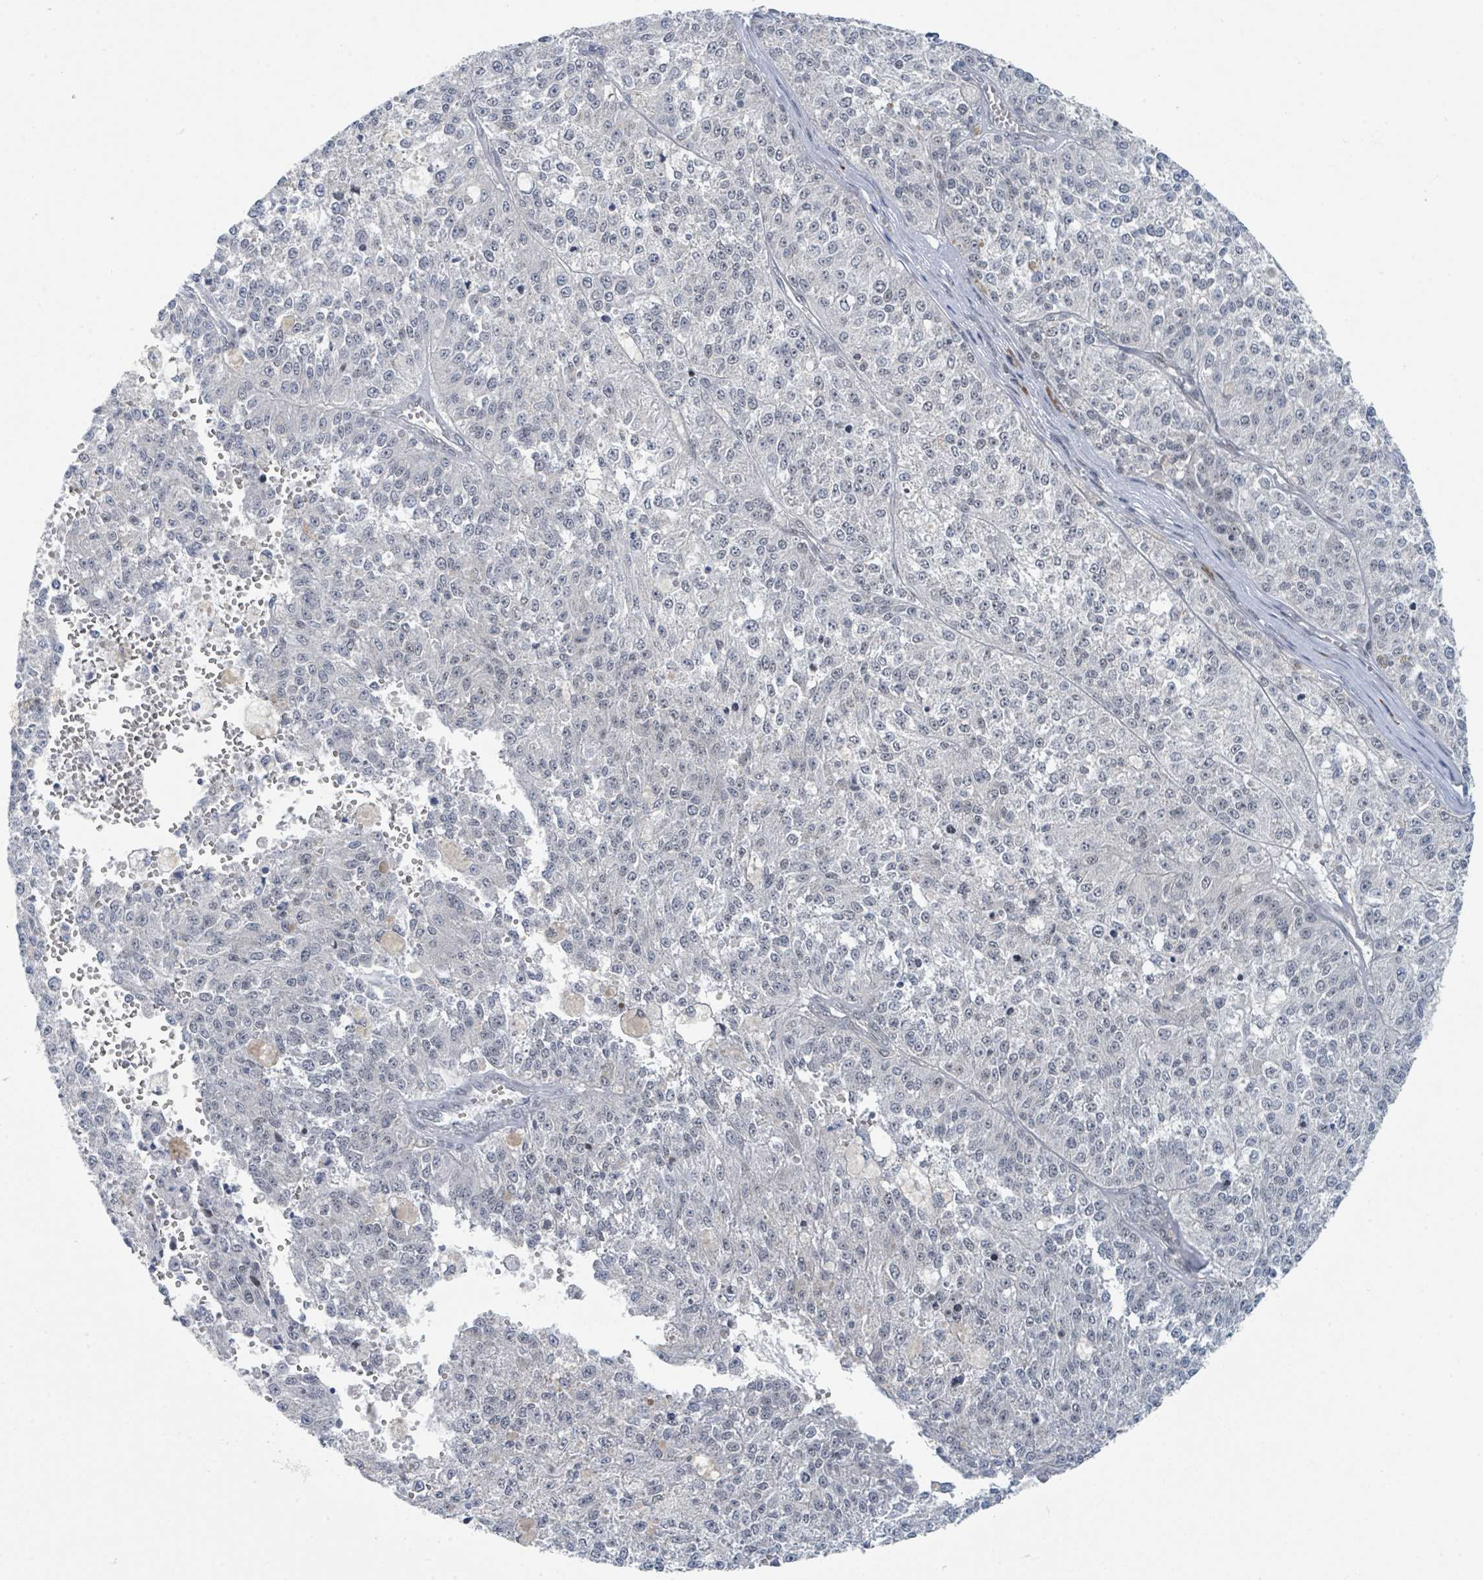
{"staining": {"intensity": "negative", "quantity": "none", "location": "none"}, "tissue": "melanoma", "cell_type": "Tumor cells", "image_type": "cancer", "snomed": [{"axis": "morphology", "description": "Malignant melanoma, NOS"}, {"axis": "topography", "description": "Skin"}], "caption": "Immunohistochemistry histopathology image of melanoma stained for a protein (brown), which exhibits no staining in tumor cells. (DAB (3,3'-diaminobenzidine) IHC visualized using brightfield microscopy, high magnification).", "gene": "ANKRD55", "patient": {"sex": "female", "age": 64}}